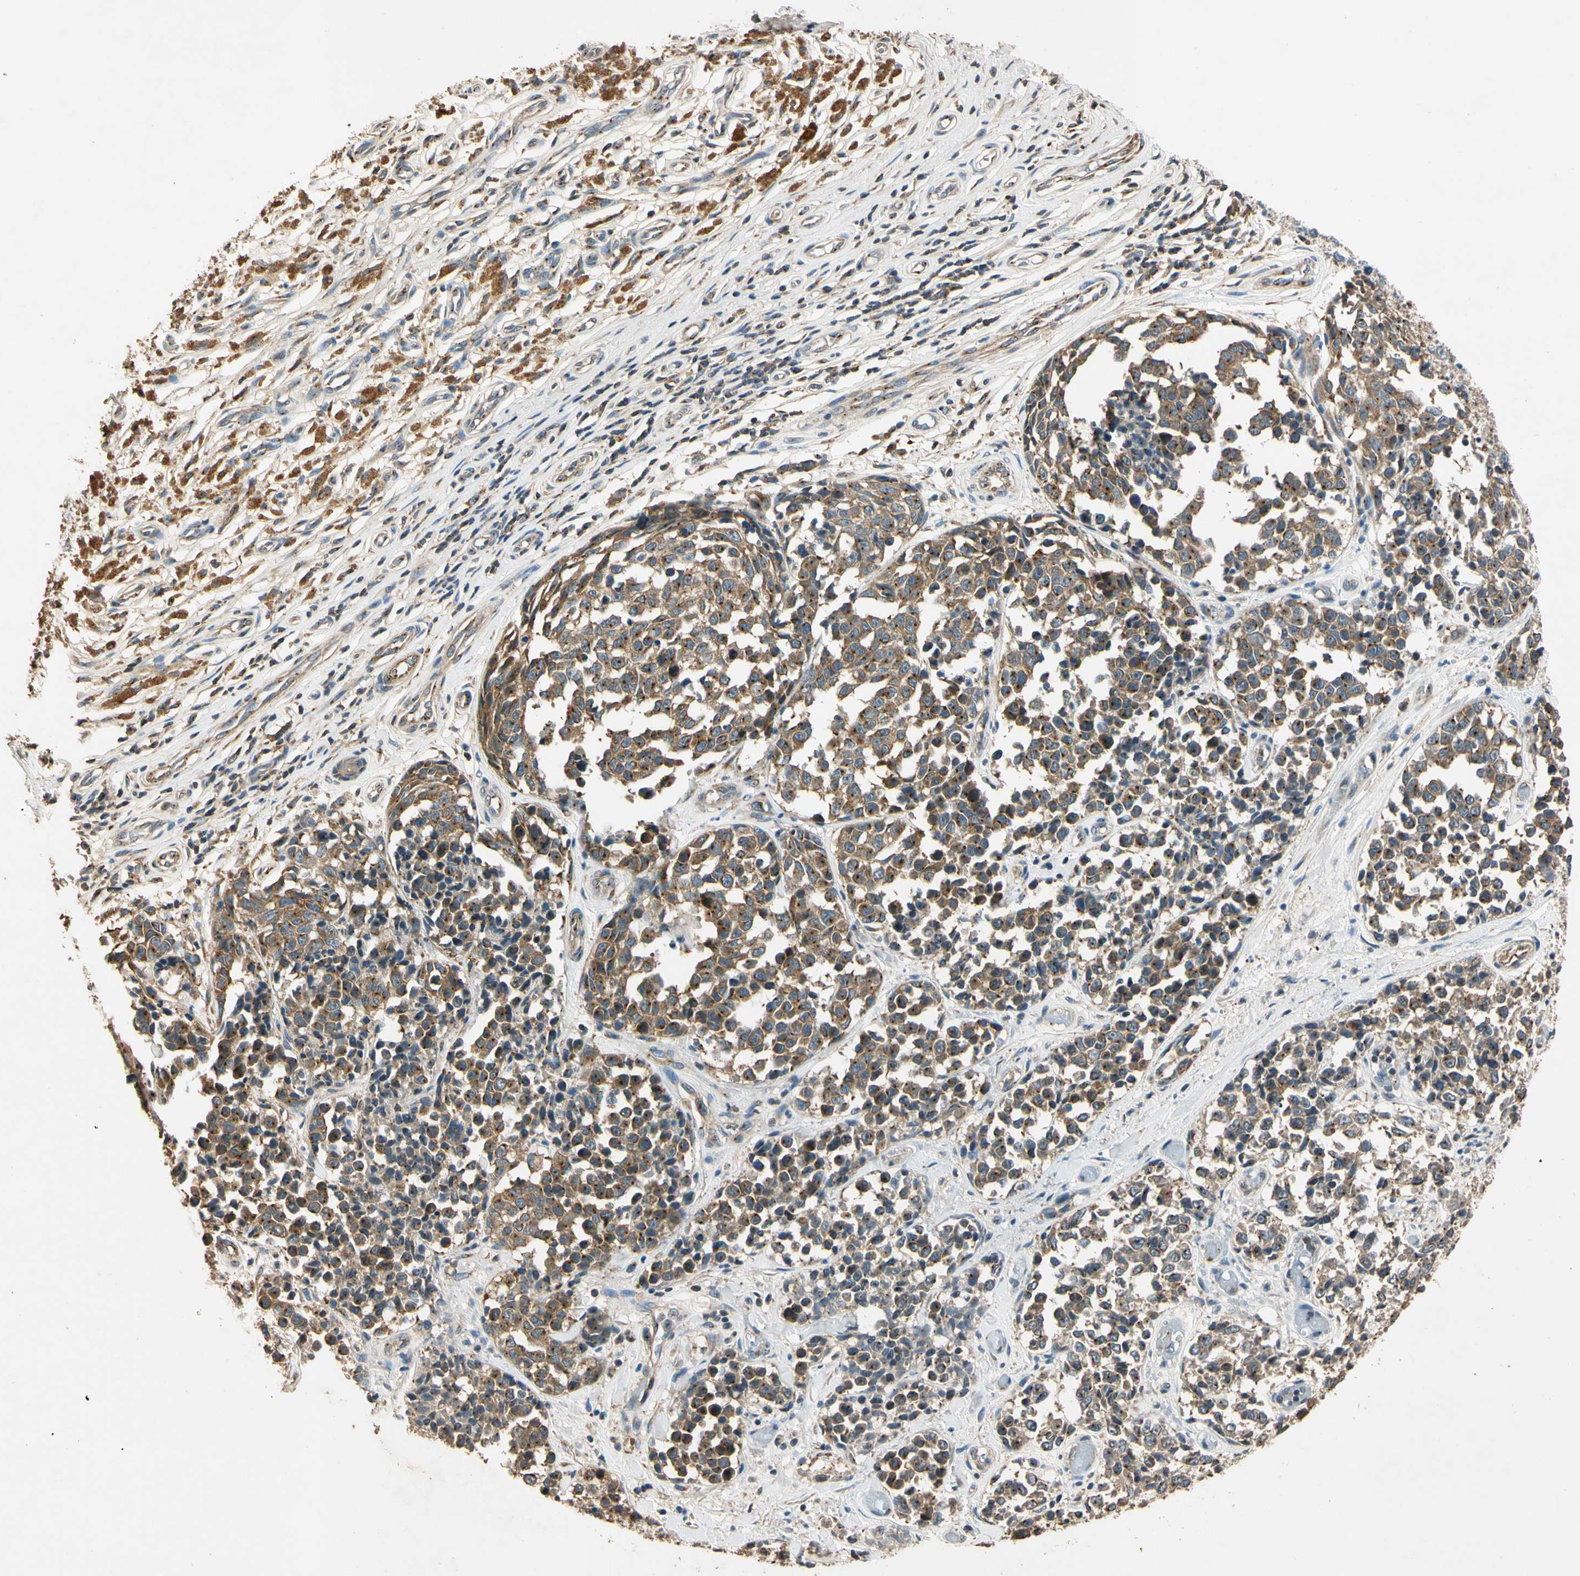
{"staining": {"intensity": "moderate", "quantity": ">75%", "location": "cytoplasmic/membranous"}, "tissue": "melanoma", "cell_type": "Tumor cells", "image_type": "cancer", "snomed": [{"axis": "morphology", "description": "Malignant melanoma, NOS"}, {"axis": "topography", "description": "Skin"}], "caption": "Protein analysis of melanoma tissue exhibits moderate cytoplasmic/membranous positivity in approximately >75% of tumor cells.", "gene": "AKAP9", "patient": {"sex": "female", "age": 64}}